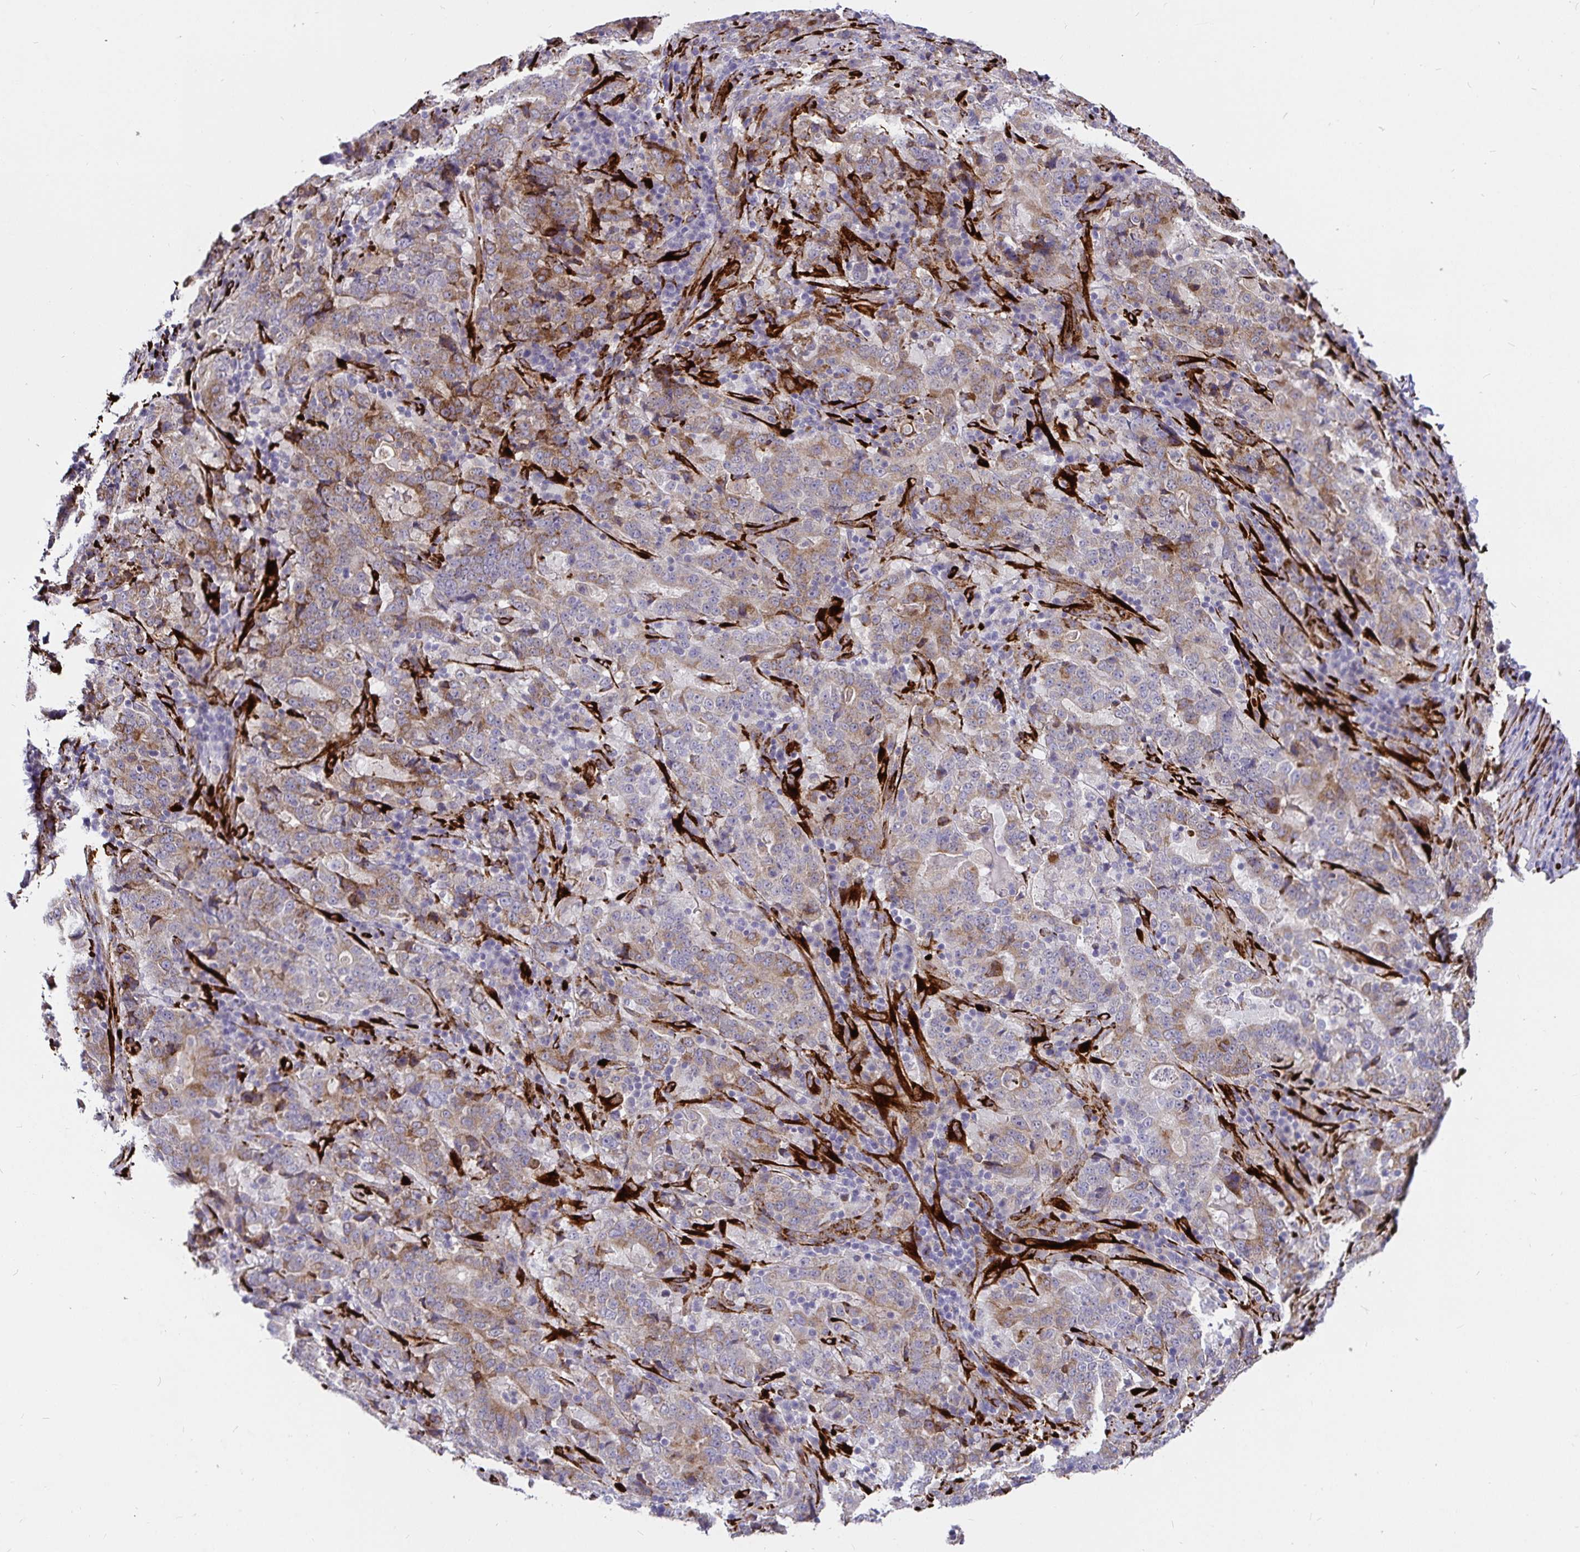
{"staining": {"intensity": "moderate", "quantity": "25%-75%", "location": "cytoplasmic/membranous"}, "tissue": "stomach cancer", "cell_type": "Tumor cells", "image_type": "cancer", "snomed": [{"axis": "morphology", "description": "Normal tissue, NOS"}, {"axis": "morphology", "description": "Adenocarcinoma, NOS"}, {"axis": "topography", "description": "Stomach, upper"}, {"axis": "topography", "description": "Stomach"}], "caption": "High-power microscopy captured an immunohistochemistry (IHC) micrograph of stomach cancer, revealing moderate cytoplasmic/membranous positivity in about 25%-75% of tumor cells.", "gene": "P4HA2", "patient": {"sex": "male", "age": 59}}